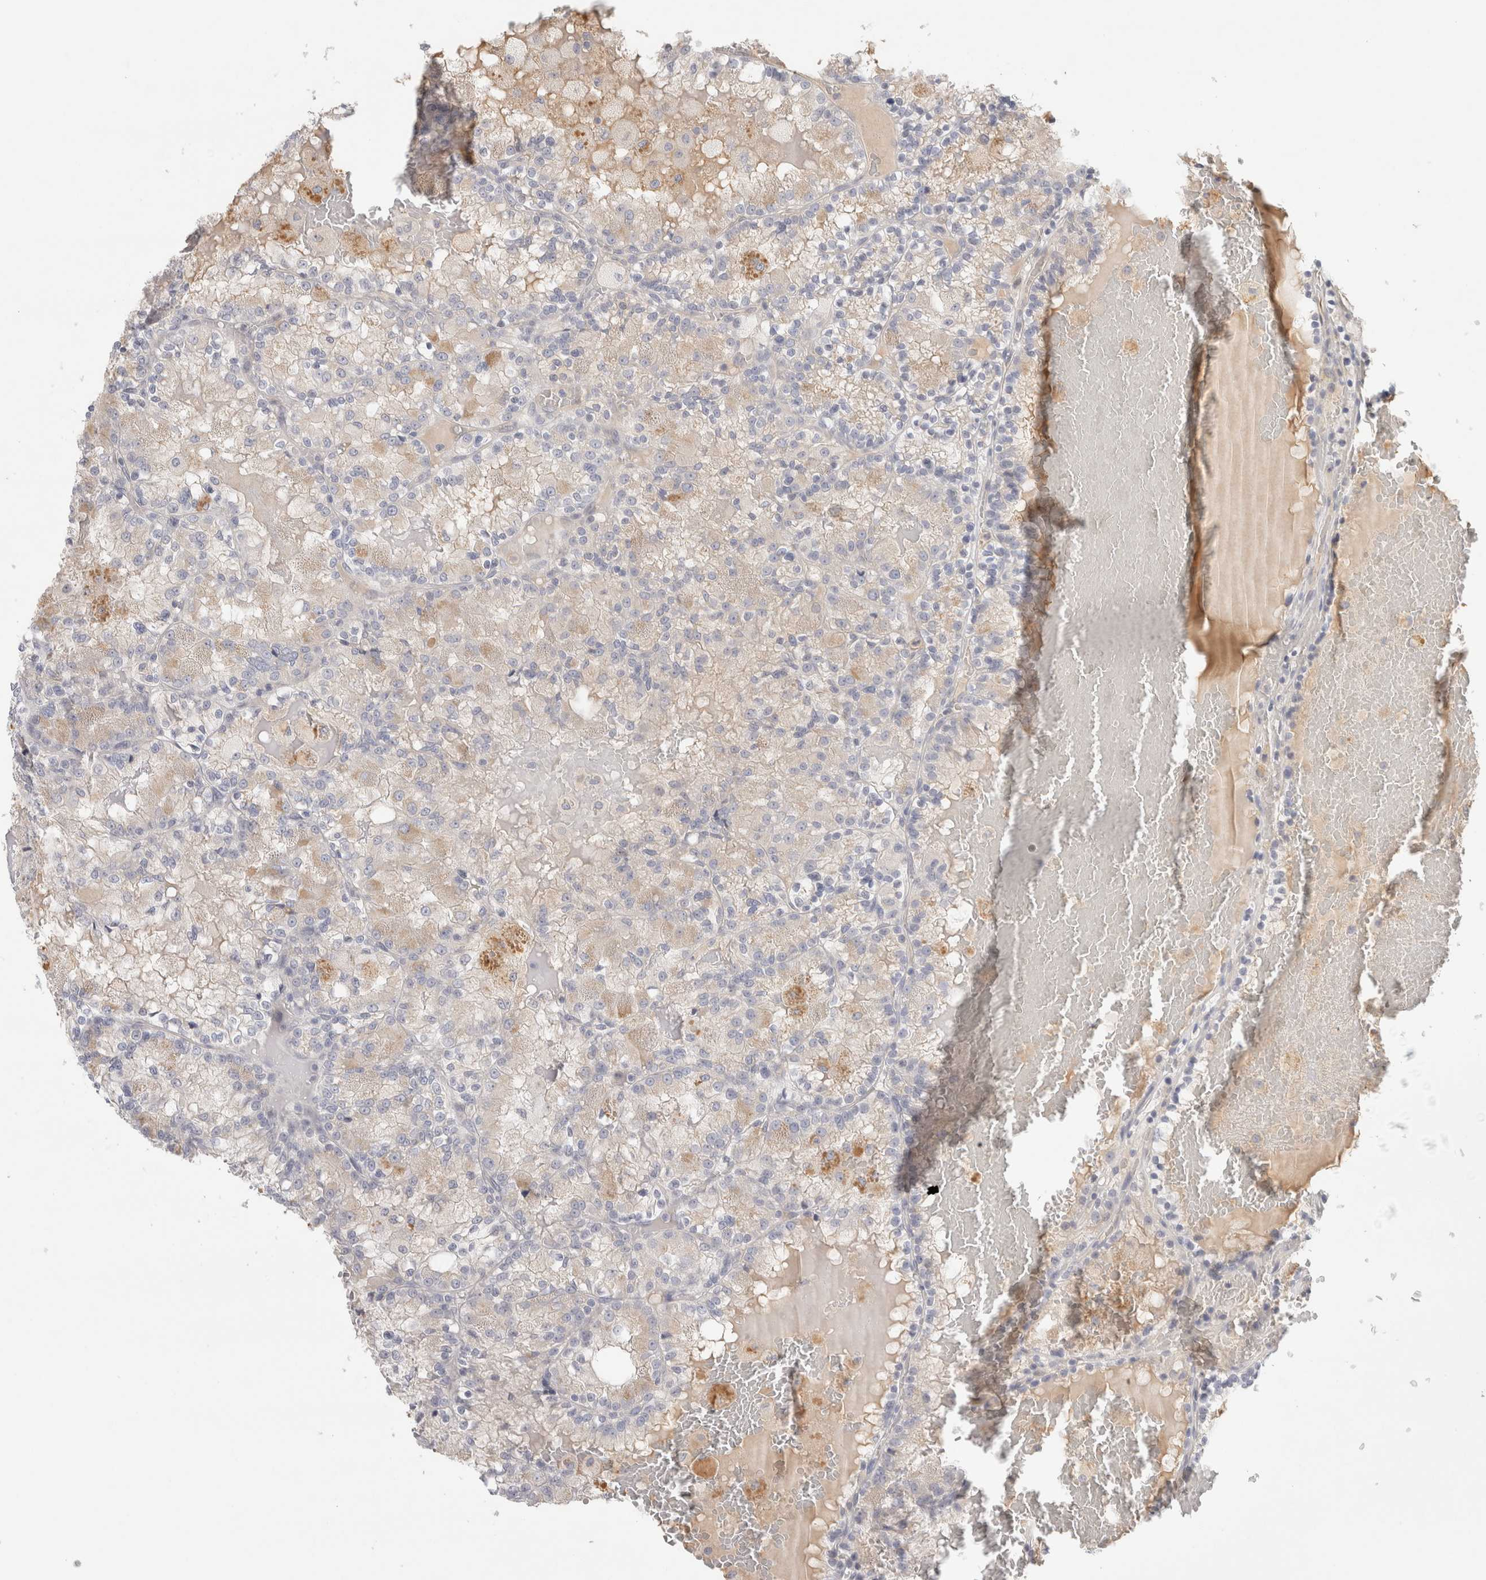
{"staining": {"intensity": "weak", "quantity": "<25%", "location": "cytoplasmic/membranous"}, "tissue": "renal cancer", "cell_type": "Tumor cells", "image_type": "cancer", "snomed": [{"axis": "morphology", "description": "Adenocarcinoma, NOS"}, {"axis": "topography", "description": "Kidney"}], "caption": "The micrograph reveals no staining of tumor cells in renal cancer (adenocarcinoma). (DAB immunohistochemistry, high magnification).", "gene": "STK31", "patient": {"sex": "female", "age": 56}}